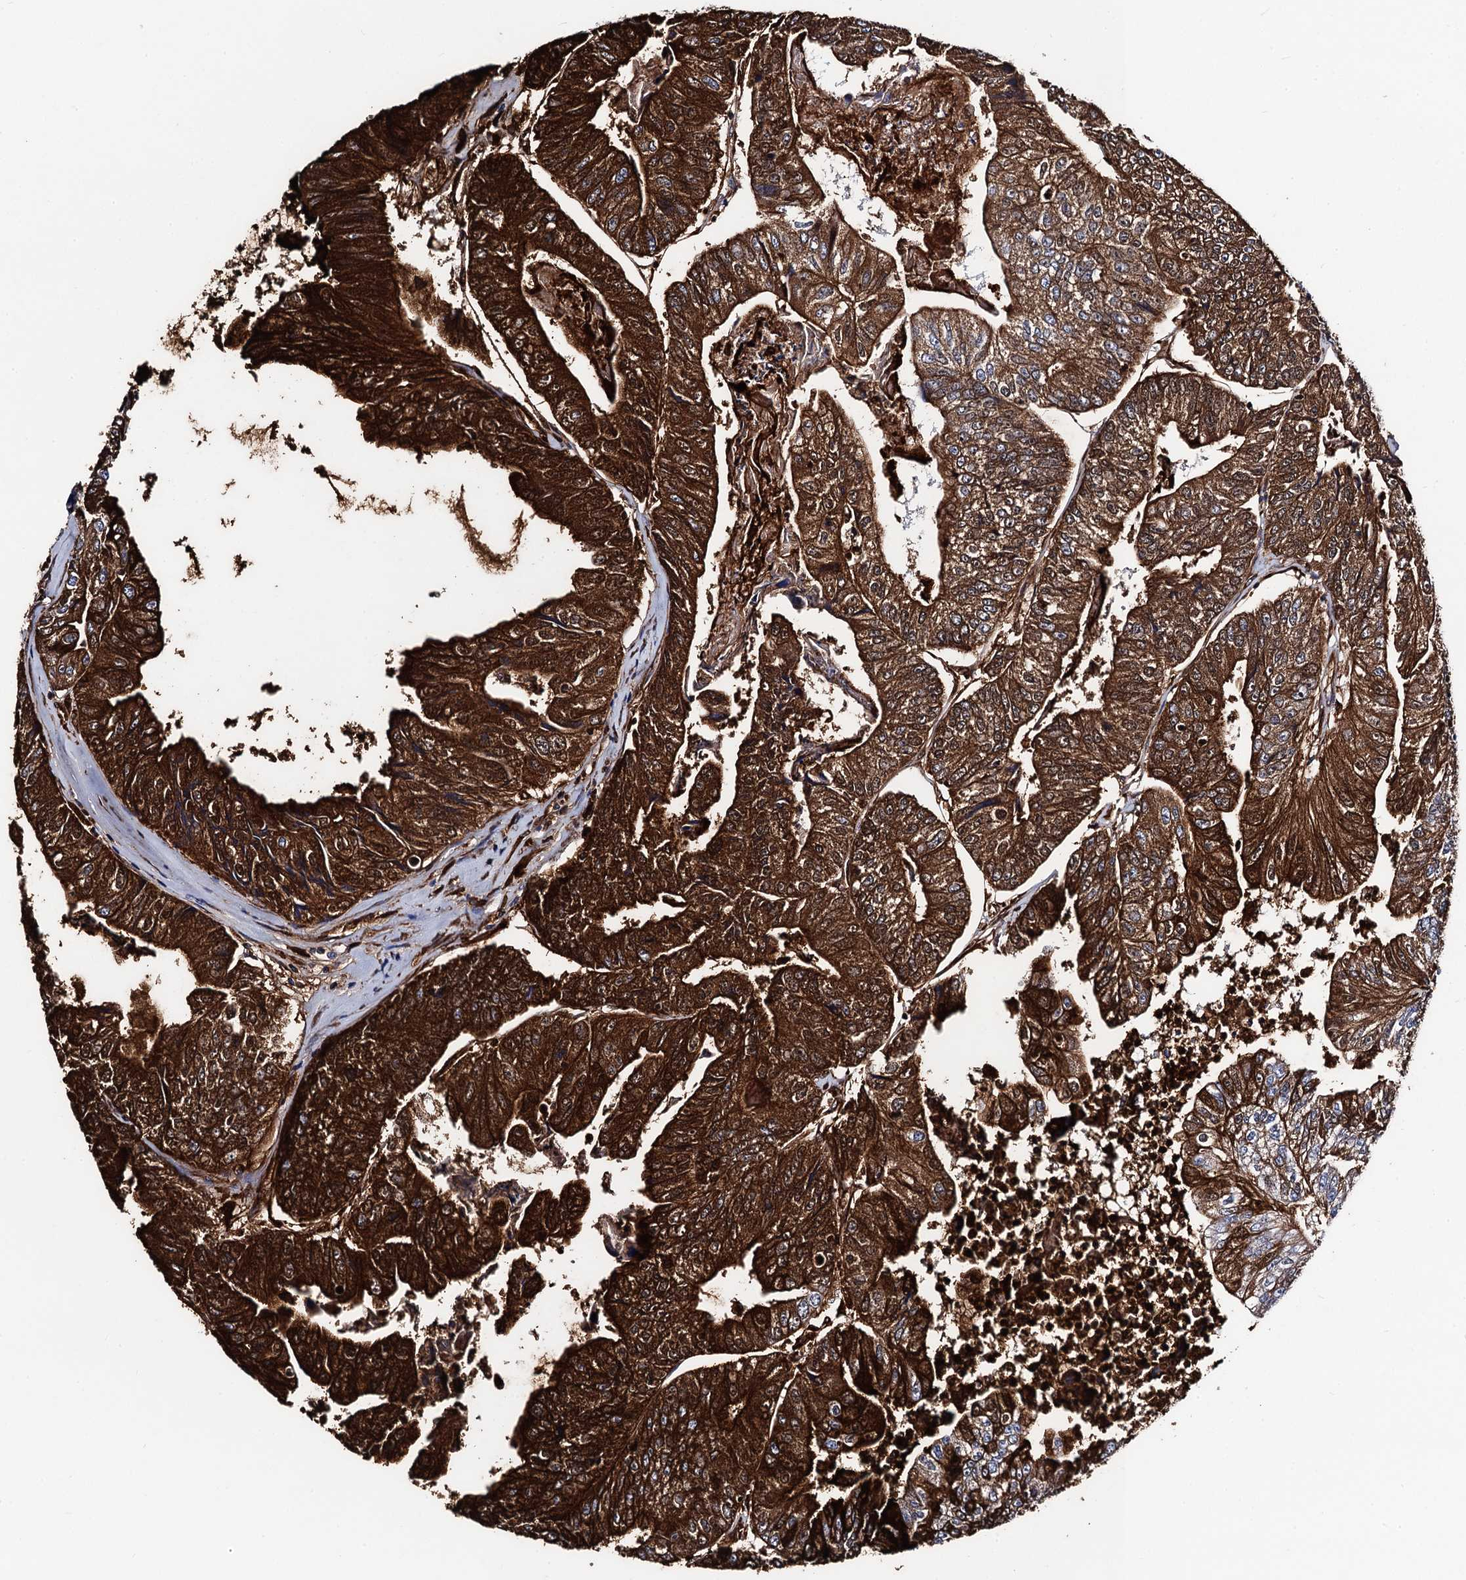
{"staining": {"intensity": "strong", "quantity": ">75%", "location": "cytoplasmic/membranous"}, "tissue": "colorectal cancer", "cell_type": "Tumor cells", "image_type": "cancer", "snomed": [{"axis": "morphology", "description": "Adenocarcinoma, NOS"}, {"axis": "topography", "description": "Colon"}], "caption": "DAB (3,3'-diaminobenzidine) immunohistochemical staining of human colorectal adenocarcinoma shows strong cytoplasmic/membranous protein positivity in approximately >75% of tumor cells. (DAB (3,3'-diaminobenzidine) IHC with brightfield microscopy, high magnification).", "gene": "FREM3", "patient": {"sex": "female", "age": 67}}